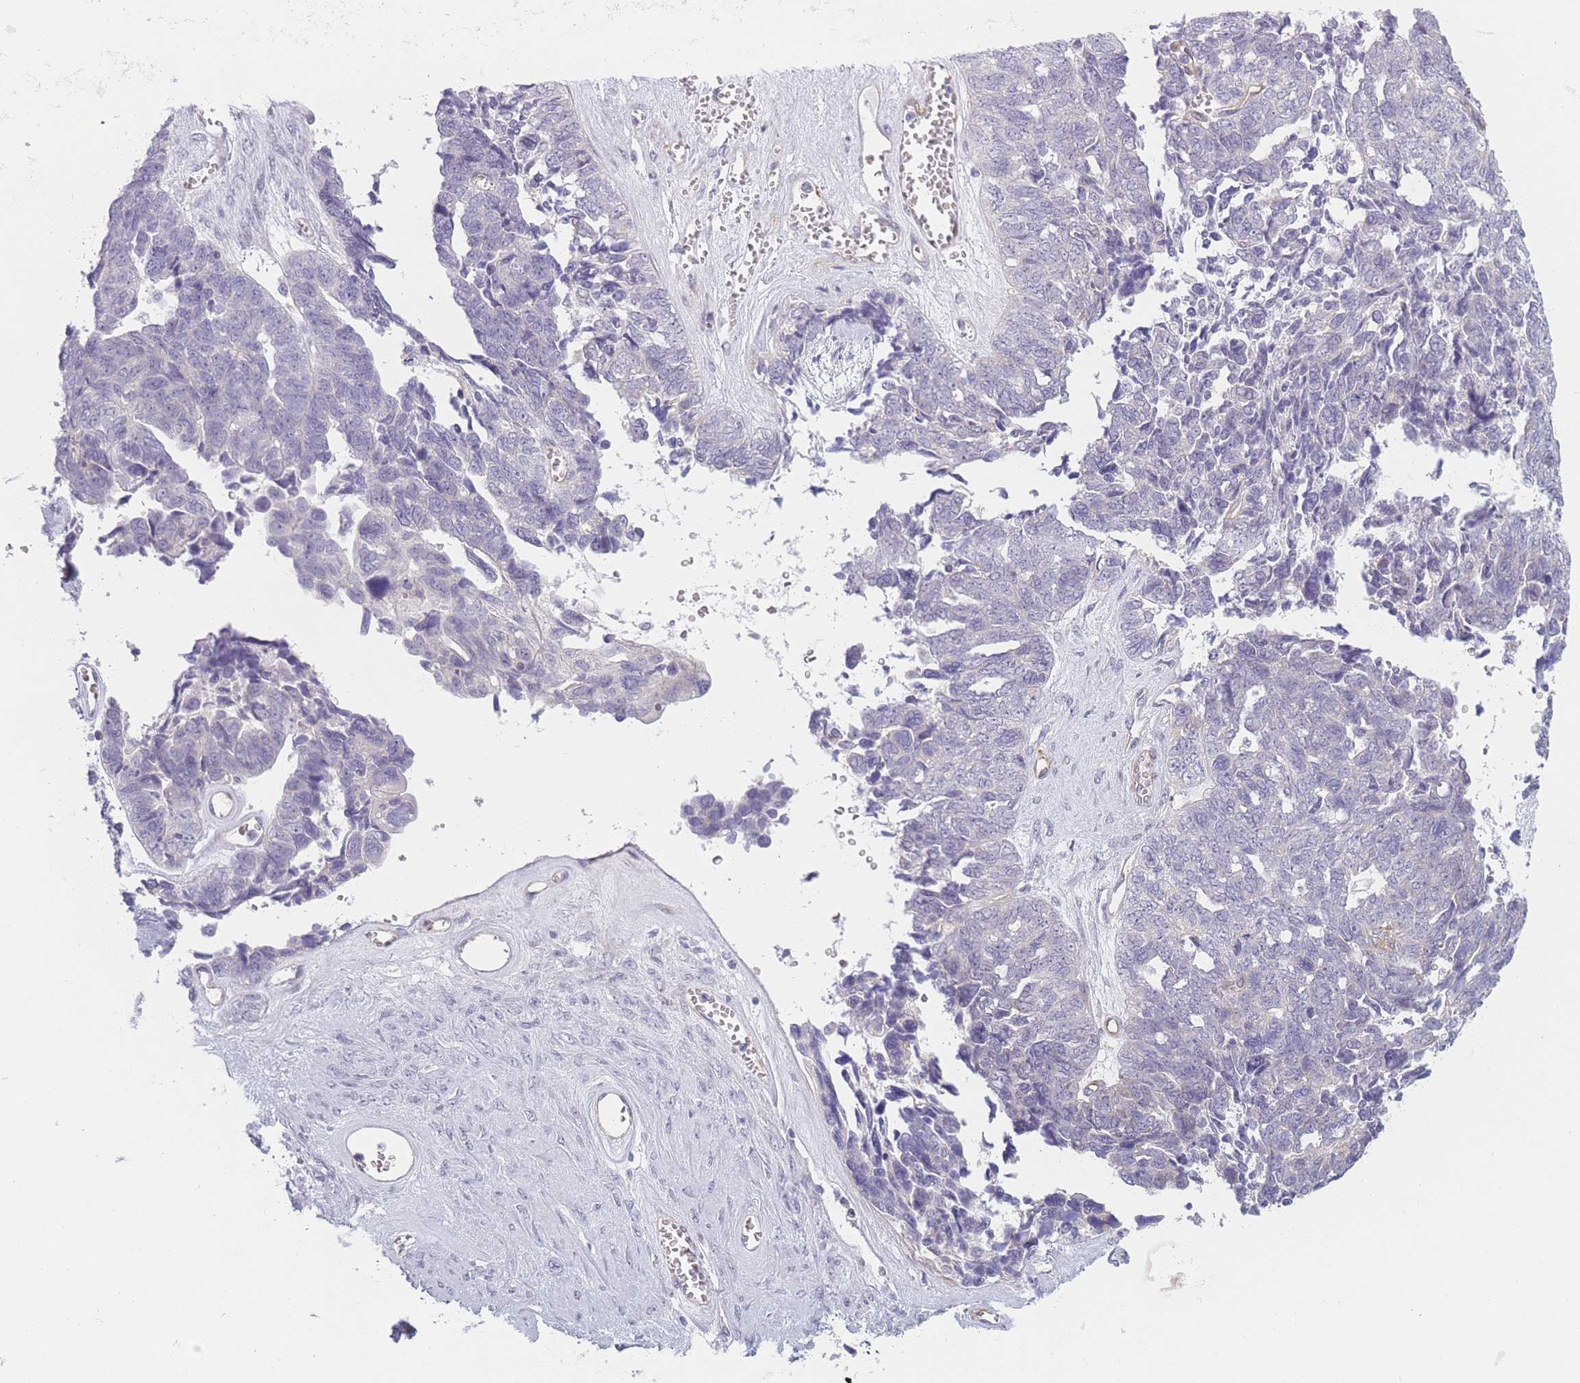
{"staining": {"intensity": "negative", "quantity": "none", "location": "none"}, "tissue": "ovarian cancer", "cell_type": "Tumor cells", "image_type": "cancer", "snomed": [{"axis": "morphology", "description": "Cystadenocarcinoma, serous, NOS"}, {"axis": "topography", "description": "Ovary"}], "caption": "This is a histopathology image of immunohistochemistry staining of ovarian cancer (serous cystadenocarcinoma), which shows no positivity in tumor cells.", "gene": "SLC7A6", "patient": {"sex": "female", "age": 79}}